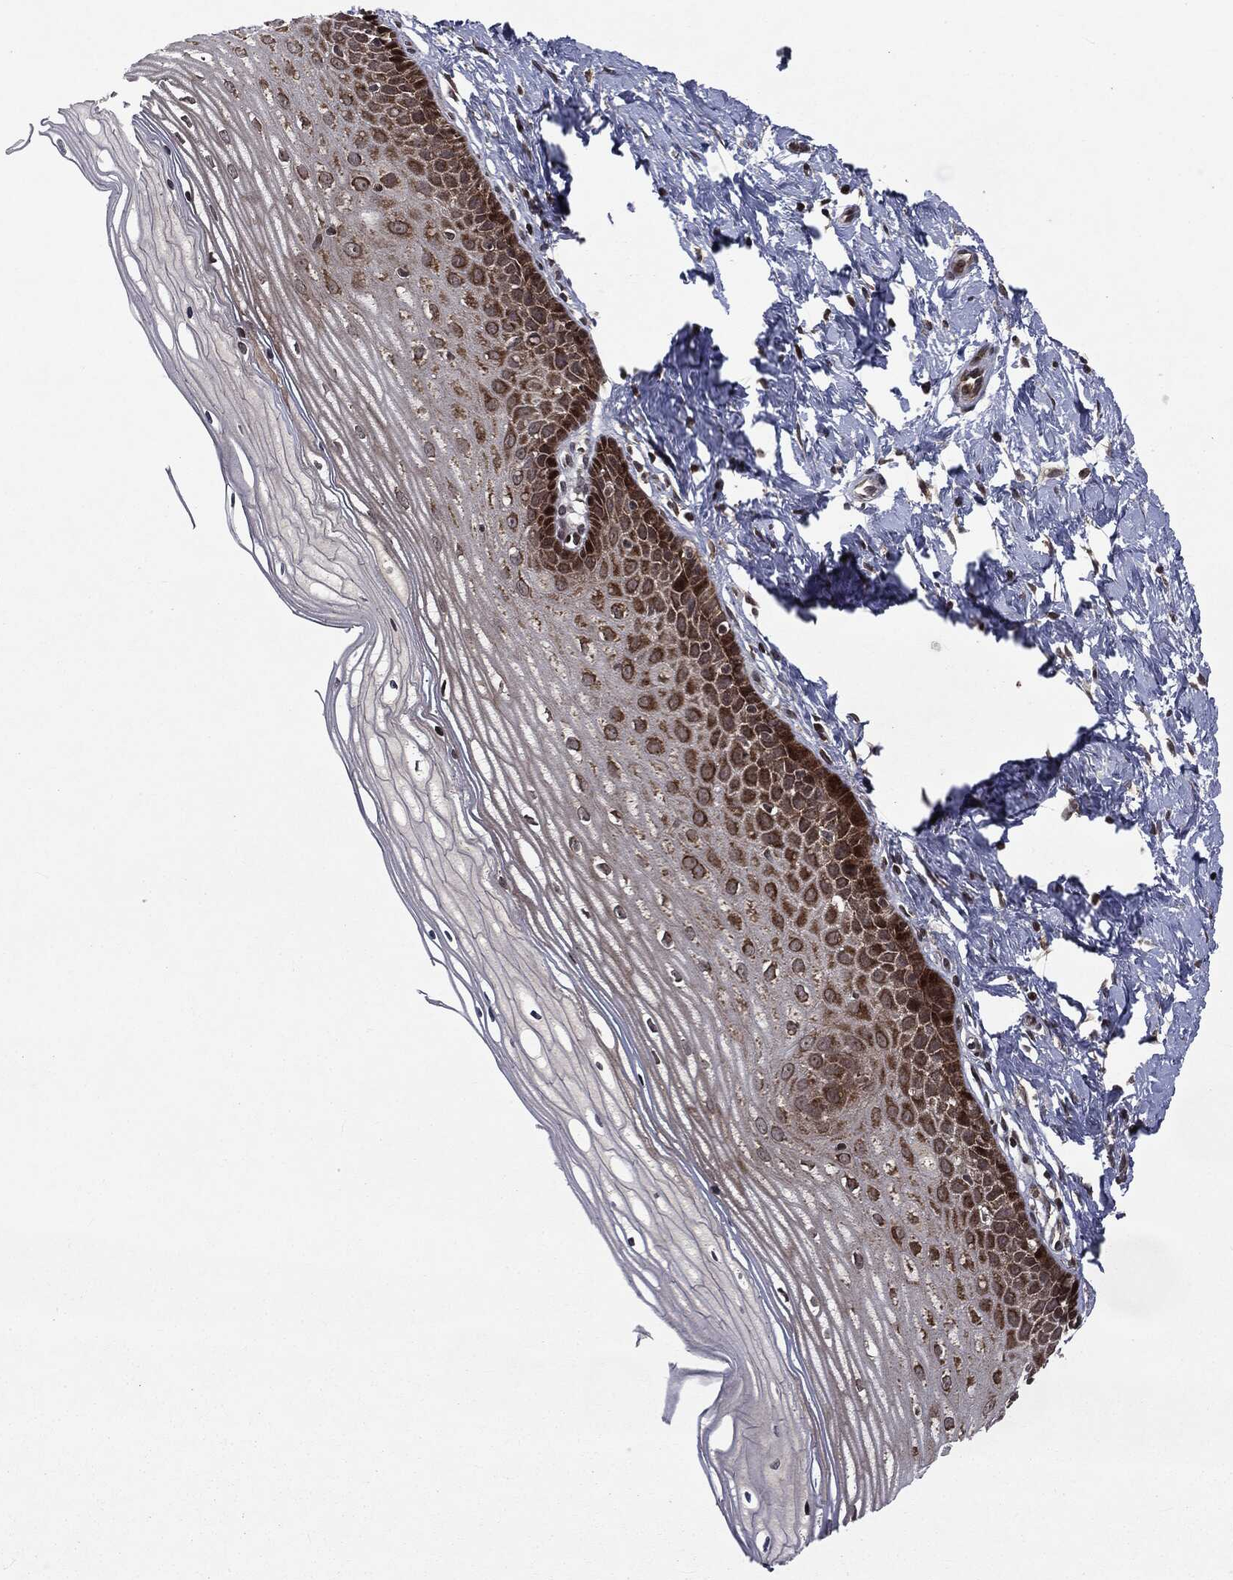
{"staining": {"intensity": "strong", "quantity": ">75%", "location": "nuclear"}, "tissue": "cervix", "cell_type": "Glandular cells", "image_type": "normal", "snomed": [{"axis": "morphology", "description": "Normal tissue, NOS"}, {"axis": "topography", "description": "Cervix"}], "caption": "Glandular cells show strong nuclear expression in approximately >75% of cells in normal cervix.", "gene": "STAU2", "patient": {"sex": "female", "age": 37}}